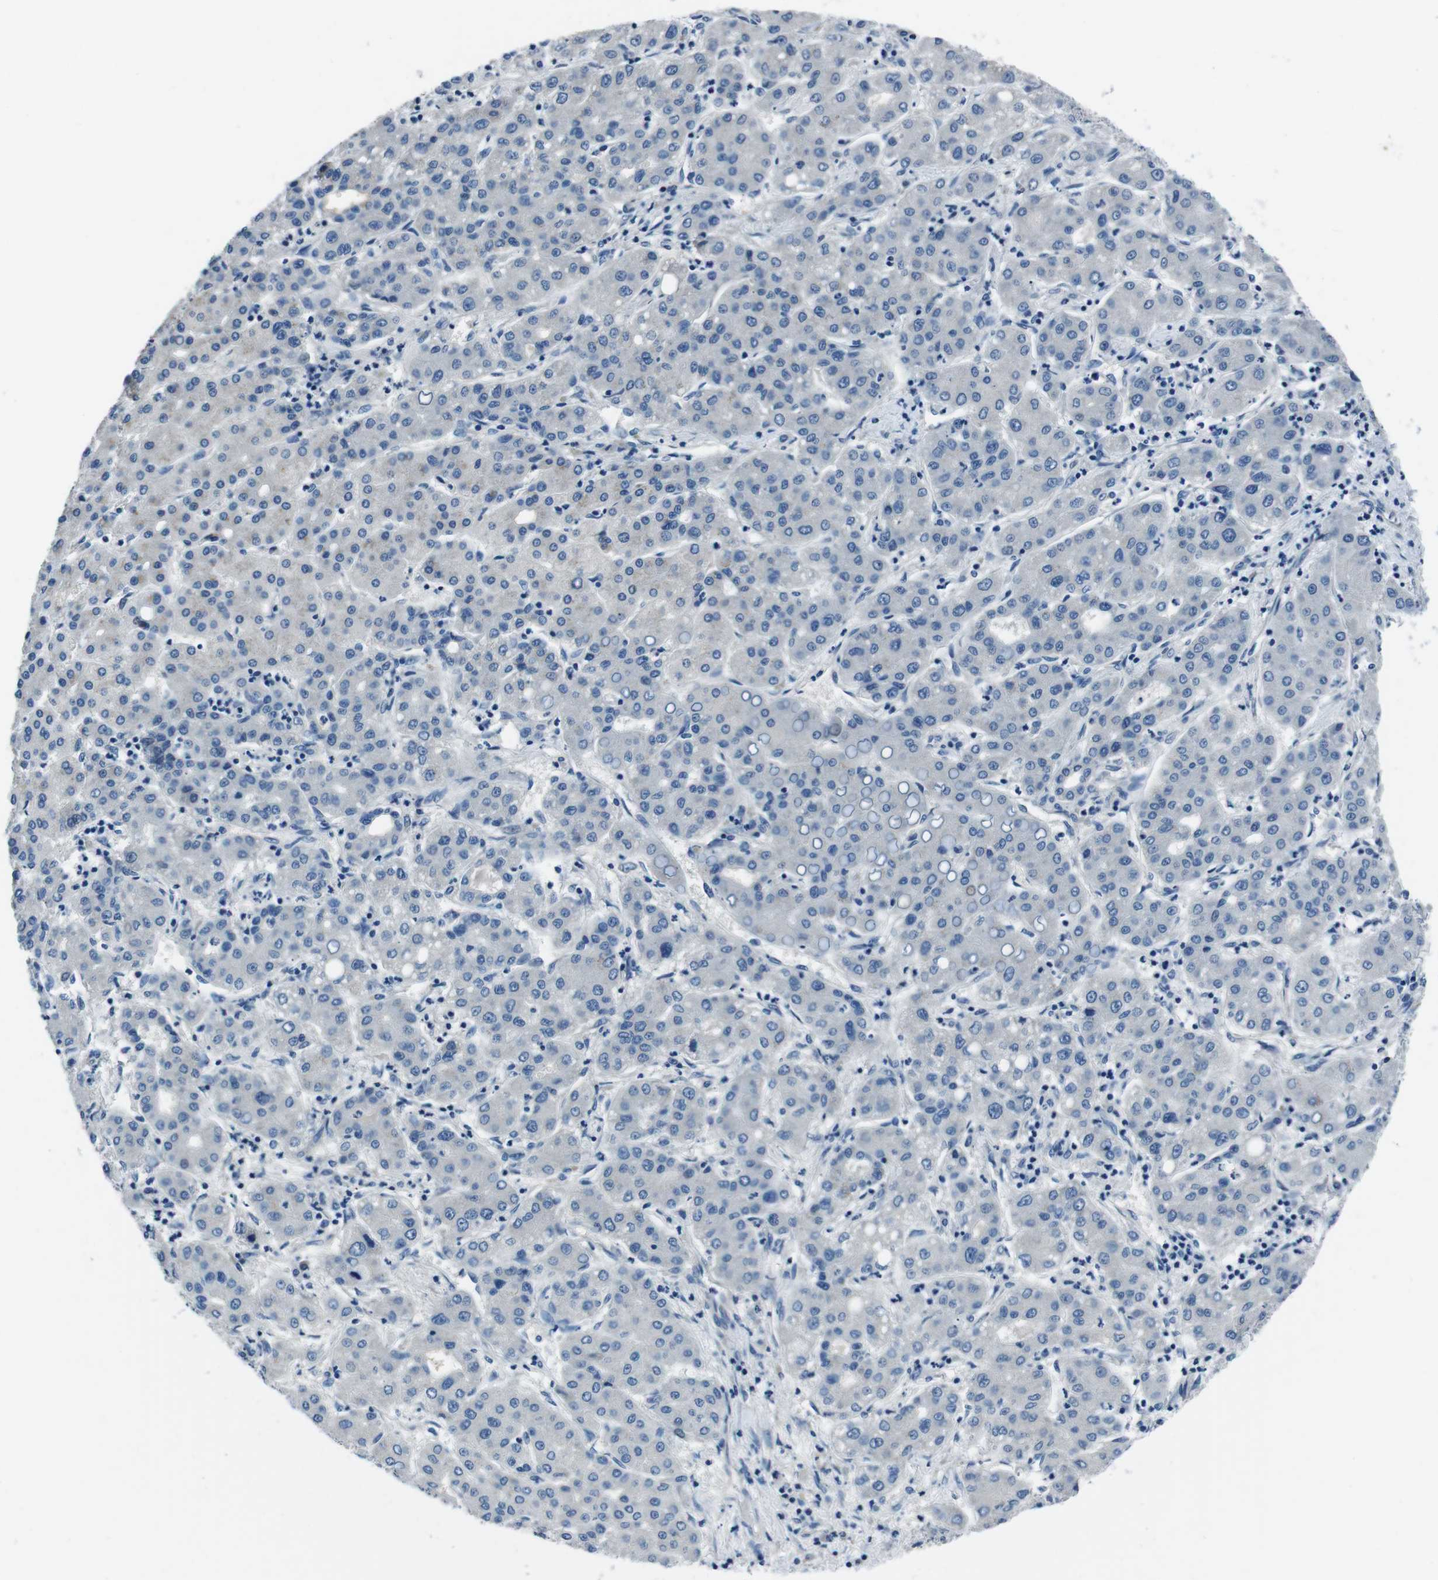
{"staining": {"intensity": "negative", "quantity": "none", "location": "none"}, "tissue": "liver cancer", "cell_type": "Tumor cells", "image_type": "cancer", "snomed": [{"axis": "morphology", "description": "Carcinoma, Hepatocellular, NOS"}, {"axis": "topography", "description": "Liver"}], "caption": "Immunohistochemical staining of human hepatocellular carcinoma (liver) exhibits no significant staining in tumor cells.", "gene": "CASQ1", "patient": {"sex": "male", "age": 65}}